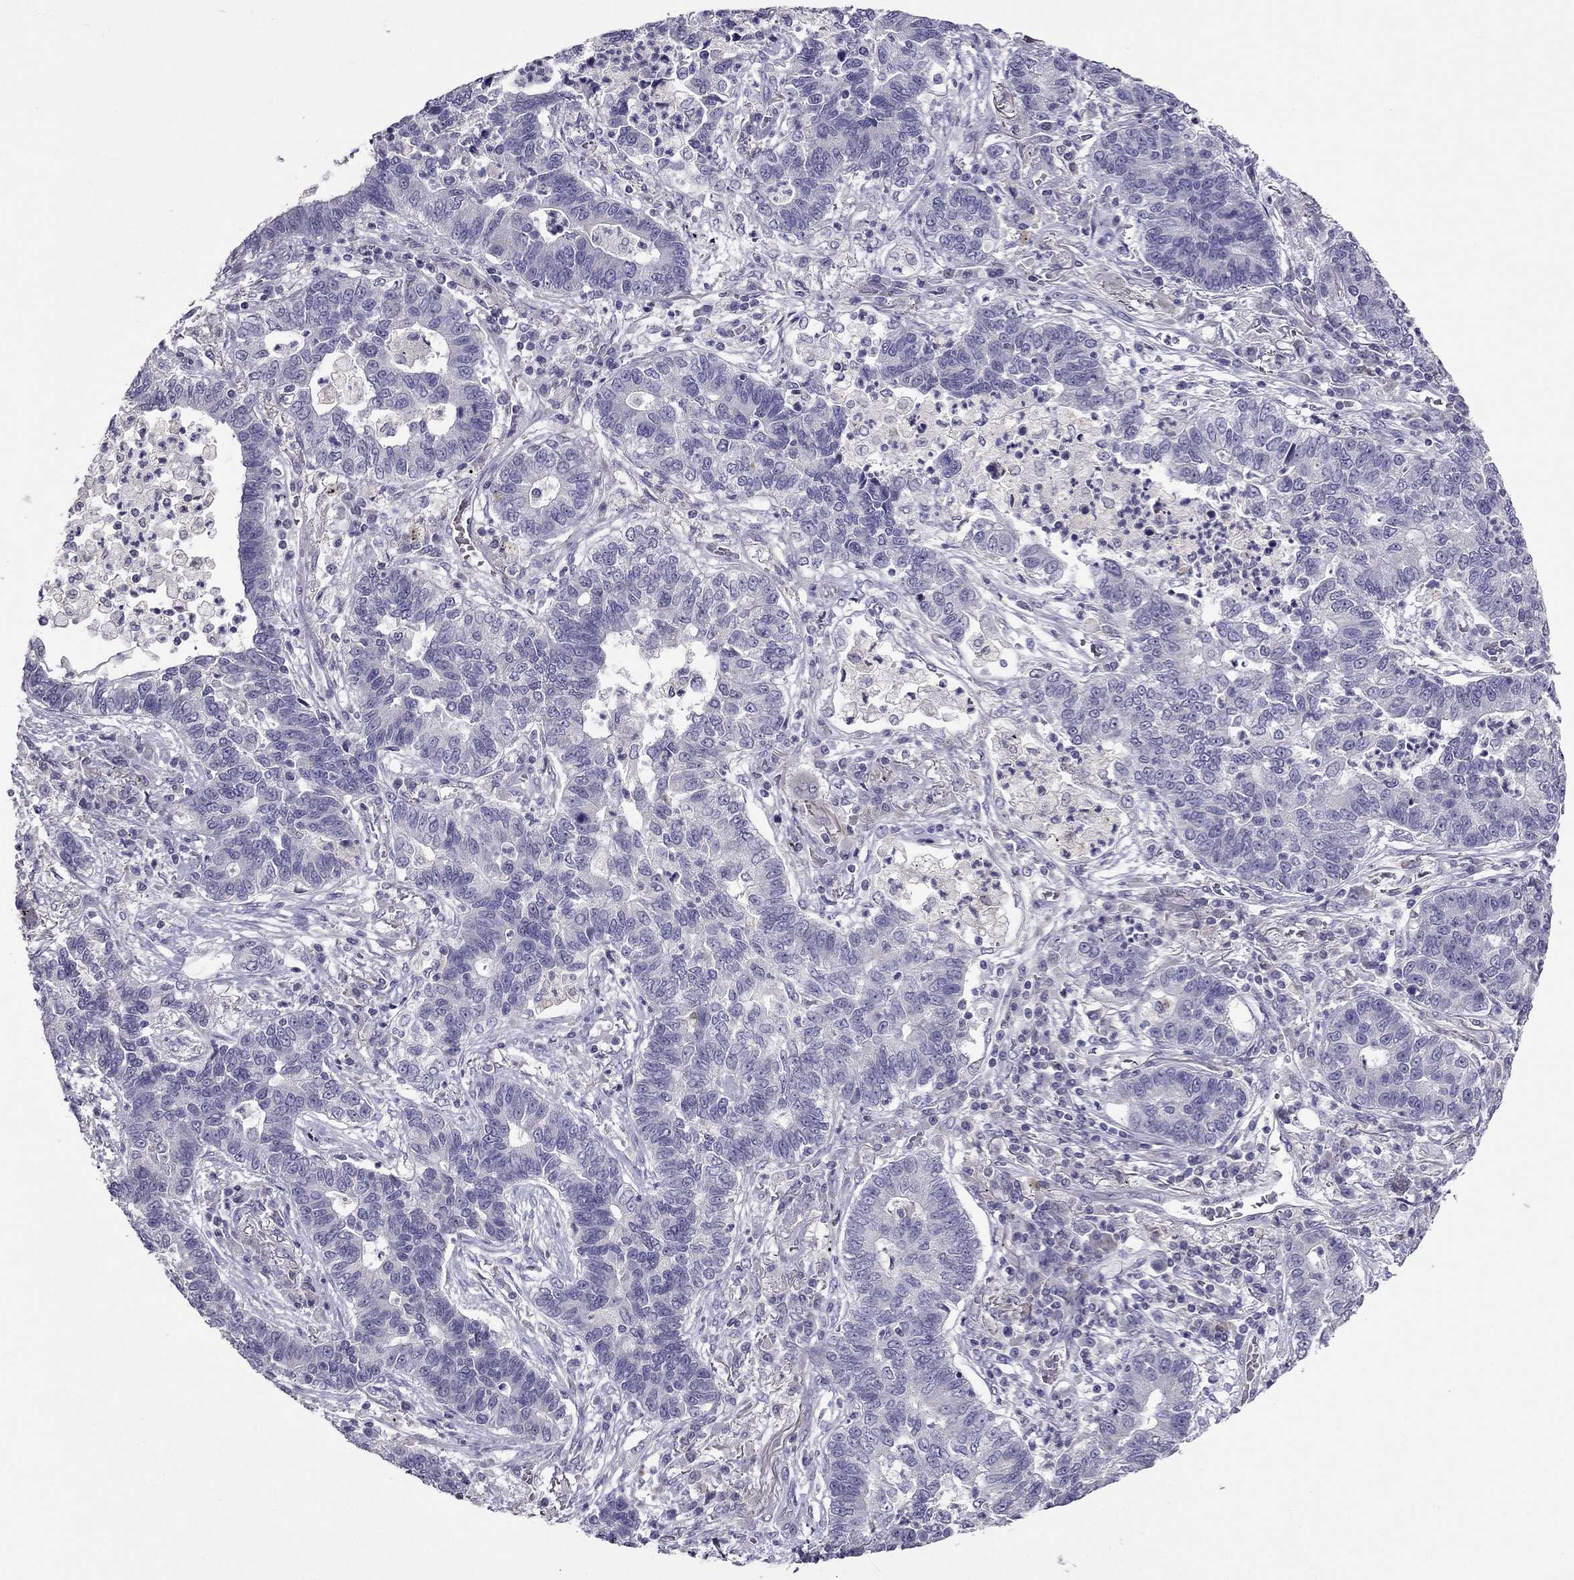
{"staining": {"intensity": "negative", "quantity": "none", "location": "none"}, "tissue": "lung cancer", "cell_type": "Tumor cells", "image_type": "cancer", "snomed": [{"axis": "morphology", "description": "Adenocarcinoma, NOS"}, {"axis": "topography", "description": "Lung"}], "caption": "An immunohistochemistry (IHC) photomicrograph of lung adenocarcinoma is shown. There is no staining in tumor cells of lung adenocarcinoma.", "gene": "RGS8", "patient": {"sex": "female", "age": 57}}